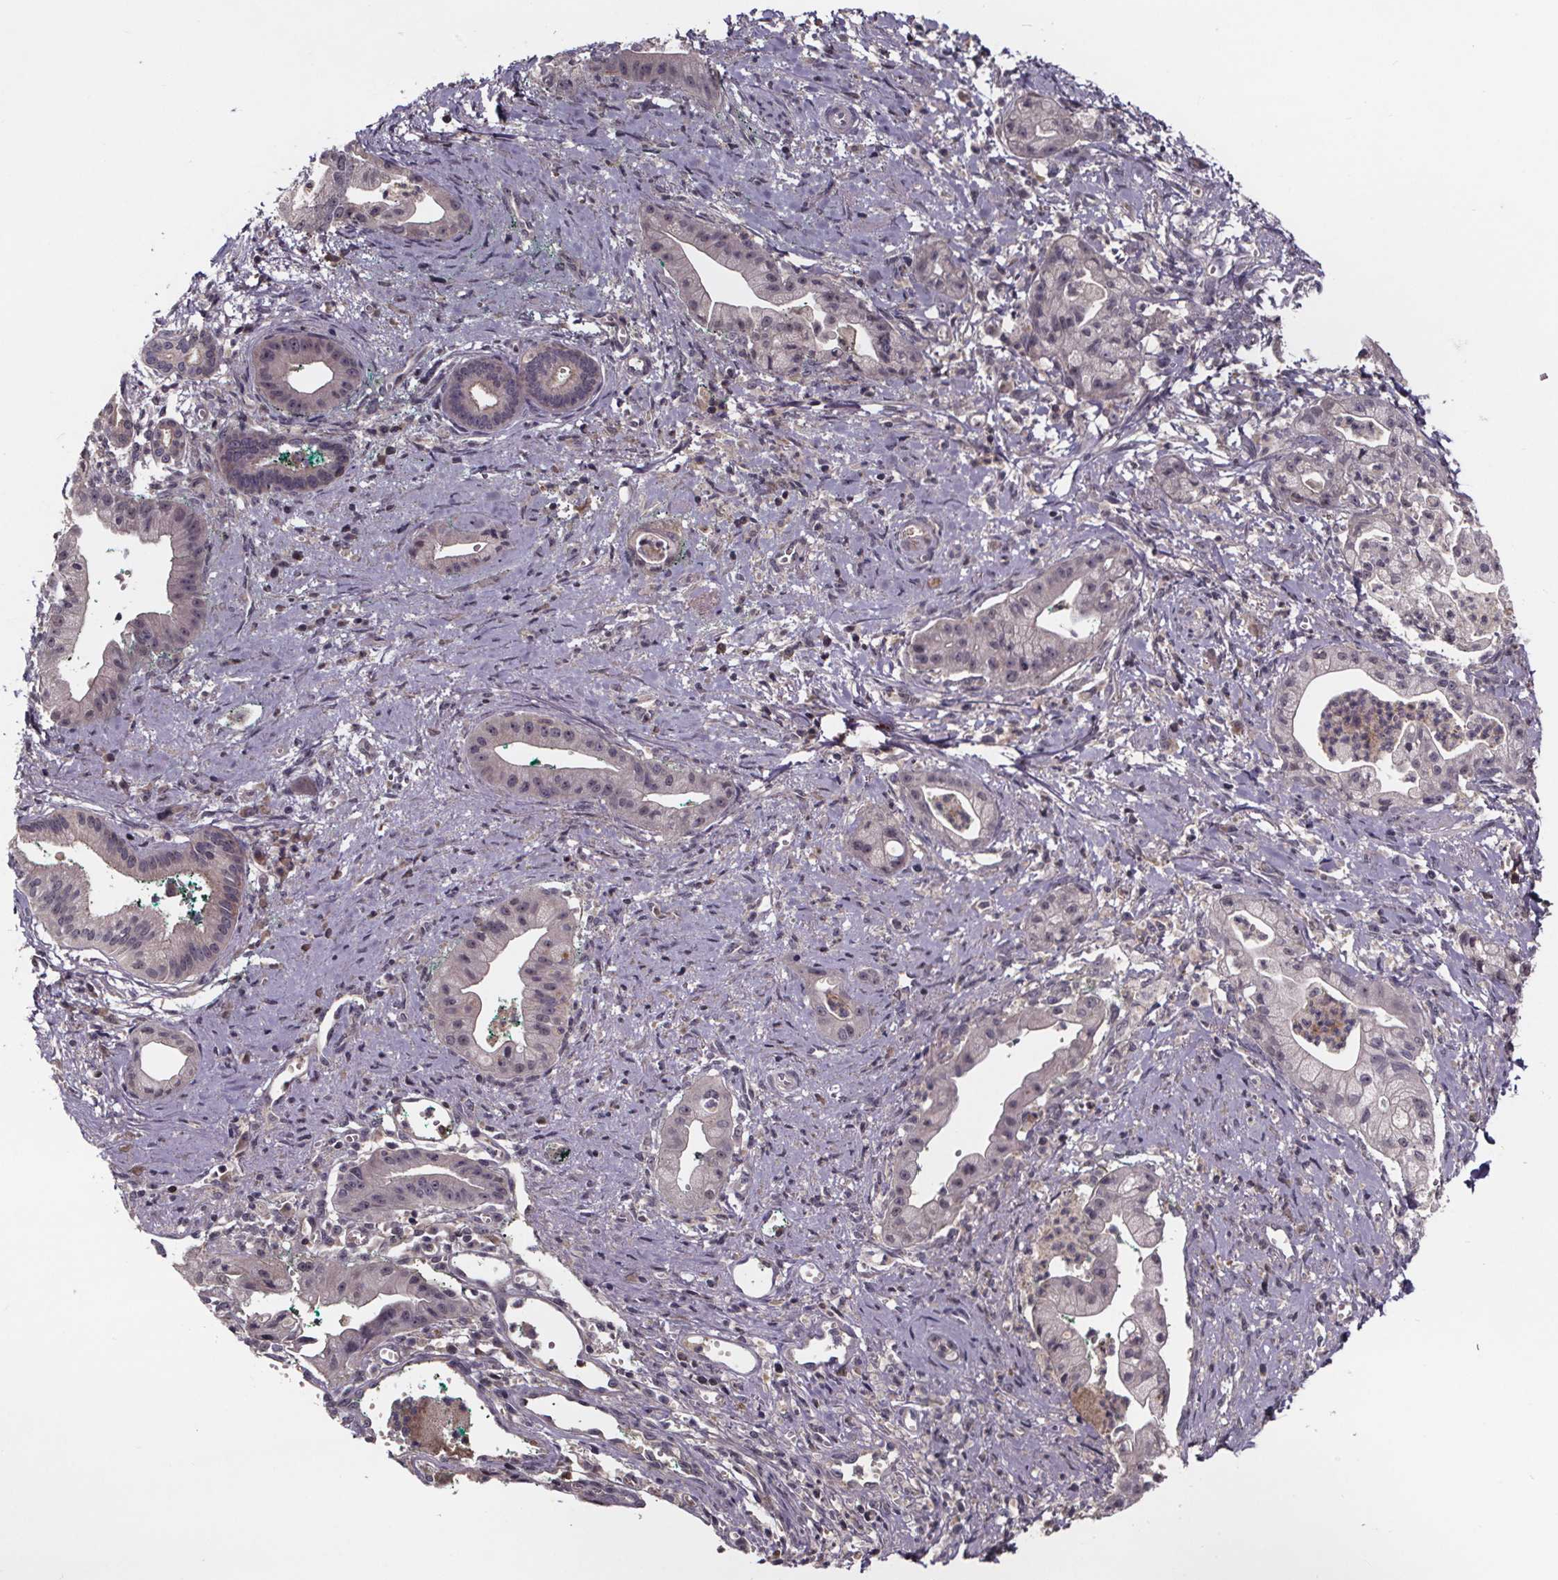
{"staining": {"intensity": "weak", "quantity": "<25%", "location": "cytoplasmic/membranous"}, "tissue": "pancreatic cancer", "cell_type": "Tumor cells", "image_type": "cancer", "snomed": [{"axis": "morphology", "description": "Normal tissue, NOS"}, {"axis": "morphology", "description": "Adenocarcinoma, NOS"}, {"axis": "topography", "description": "Lymph node"}, {"axis": "topography", "description": "Pancreas"}], "caption": "A histopathology image of human adenocarcinoma (pancreatic) is negative for staining in tumor cells. The staining was performed using DAB to visualize the protein expression in brown, while the nuclei were stained in blue with hematoxylin (Magnification: 20x).", "gene": "SMIM1", "patient": {"sex": "female", "age": 58}}